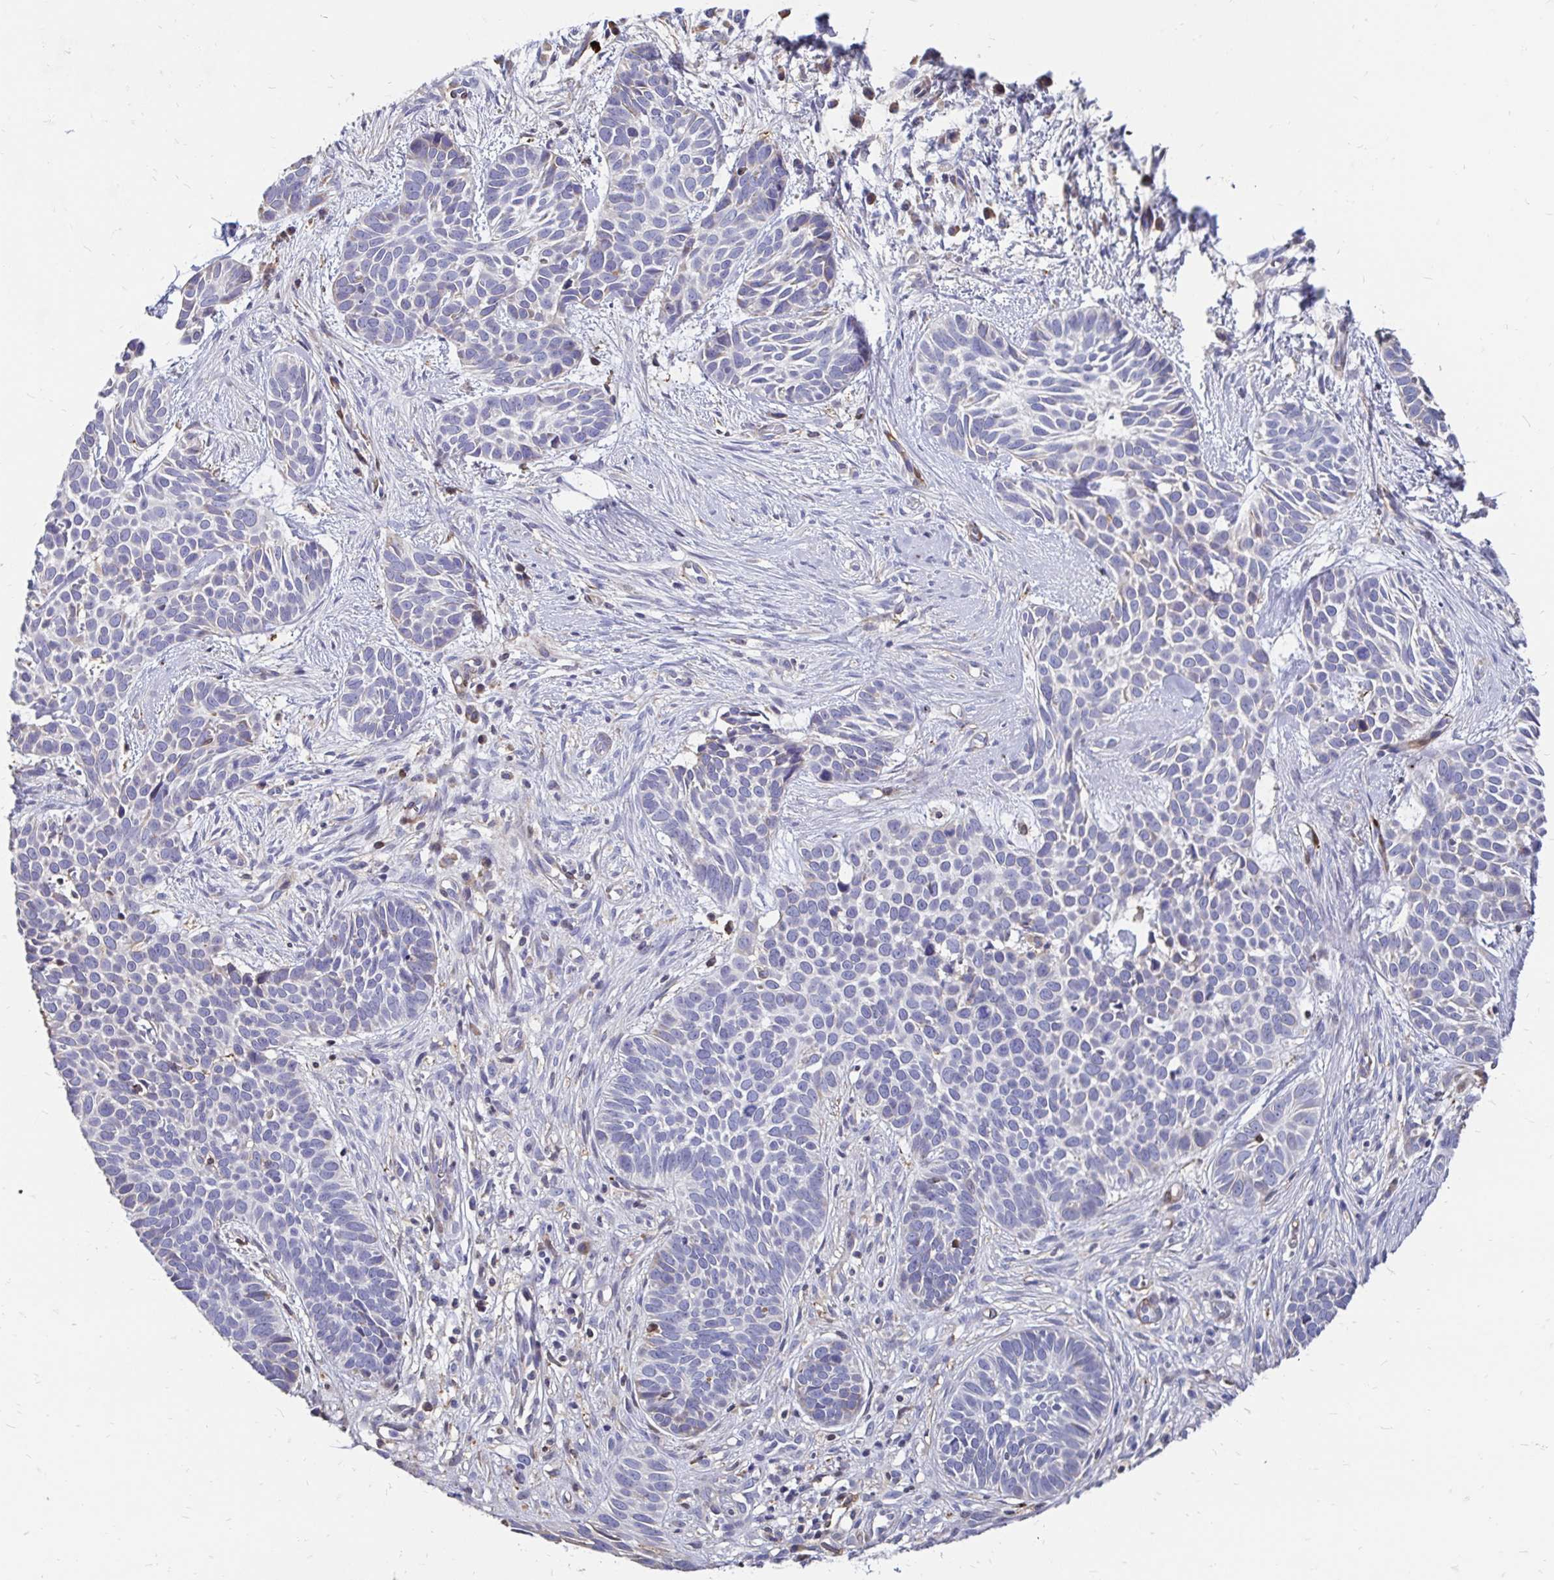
{"staining": {"intensity": "negative", "quantity": "none", "location": "none"}, "tissue": "skin cancer", "cell_type": "Tumor cells", "image_type": "cancer", "snomed": [{"axis": "morphology", "description": "Basal cell carcinoma"}, {"axis": "topography", "description": "Skin"}], "caption": "Basal cell carcinoma (skin) was stained to show a protein in brown. There is no significant expression in tumor cells.", "gene": "CDKL1", "patient": {"sex": "male", "age": 69}}